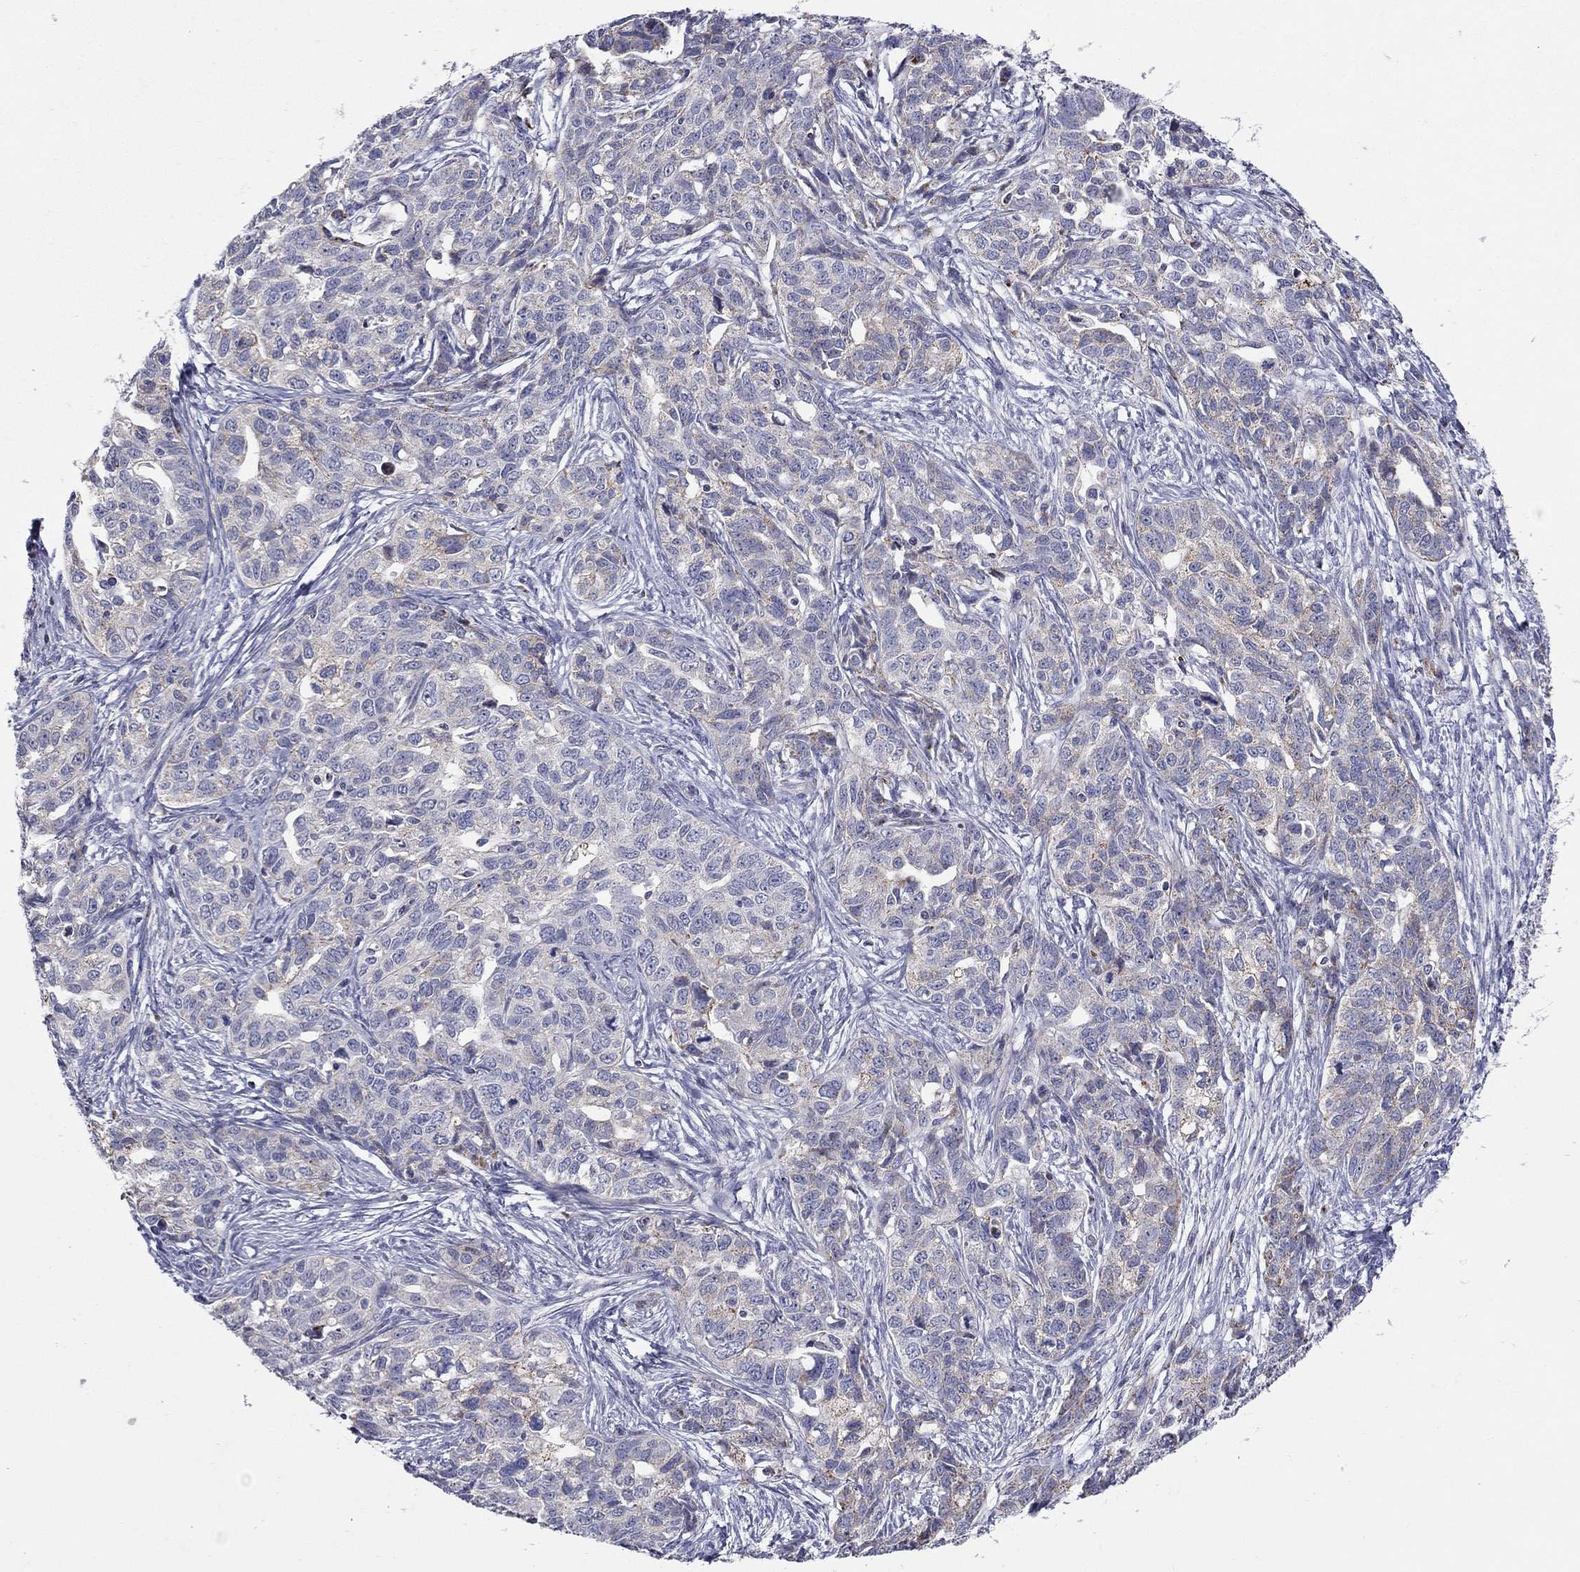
{"staining": {"intensity": "strong", "quantity": "<25%", "location": "cytoplasmic/membranous"}, "tissue": "ovarian cancer", "cell_type": "Tumor cells", "image_type": "cancer", "snomed": [{"axis": "morphology", "description": "Cystadenocarcinoma, serous, NOS"}, {"axis": "topography", "description": "Ovary"}], "caption": "Ovarian cancer (serous cystadenocarcinoma) was stained to show a protein in brown. There is medium levels of strong cytoplasmic/membranous positivity in approximately <25% of tumor cells.", "gene": "HMX2", "patient": {"sex": "female", "age": 71}}